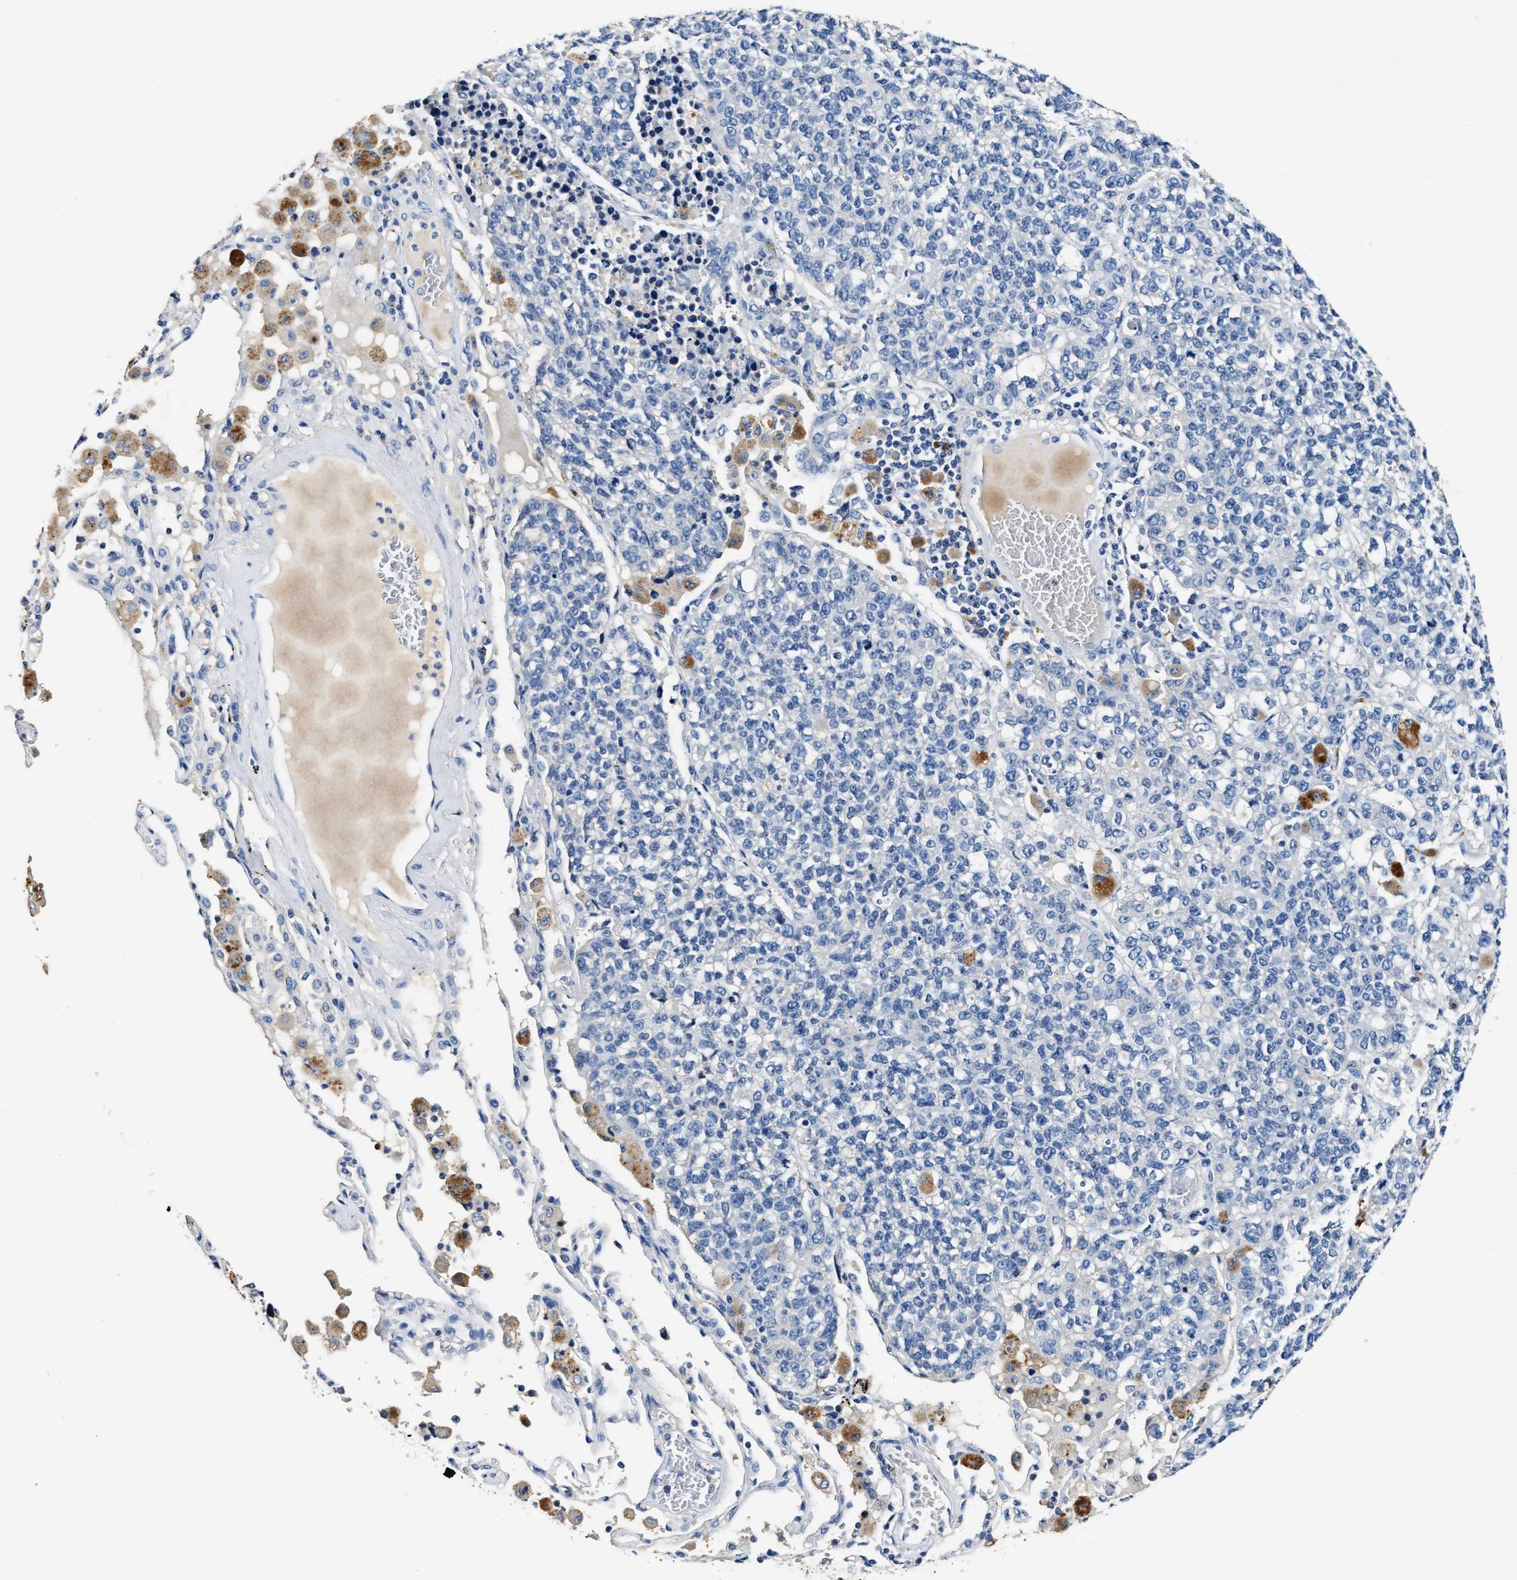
{"staining": {"intensity": "negative", "quantity": "none", "location": "none"}, "tissue": "lung cancer", "cell_type": "Tumor cells", "image_type": "cancer", "snomed": [{"axis": "morphology", "description": "Adenocarcinoma, NOS"}, {"axis": "topography", "description": "Lung"}], "caption": "The histopathology image displays no staining of tumor cells in lung cancer.", "gene": "SLCO2B1", "patient": {"sex": "male", "age": 49}}